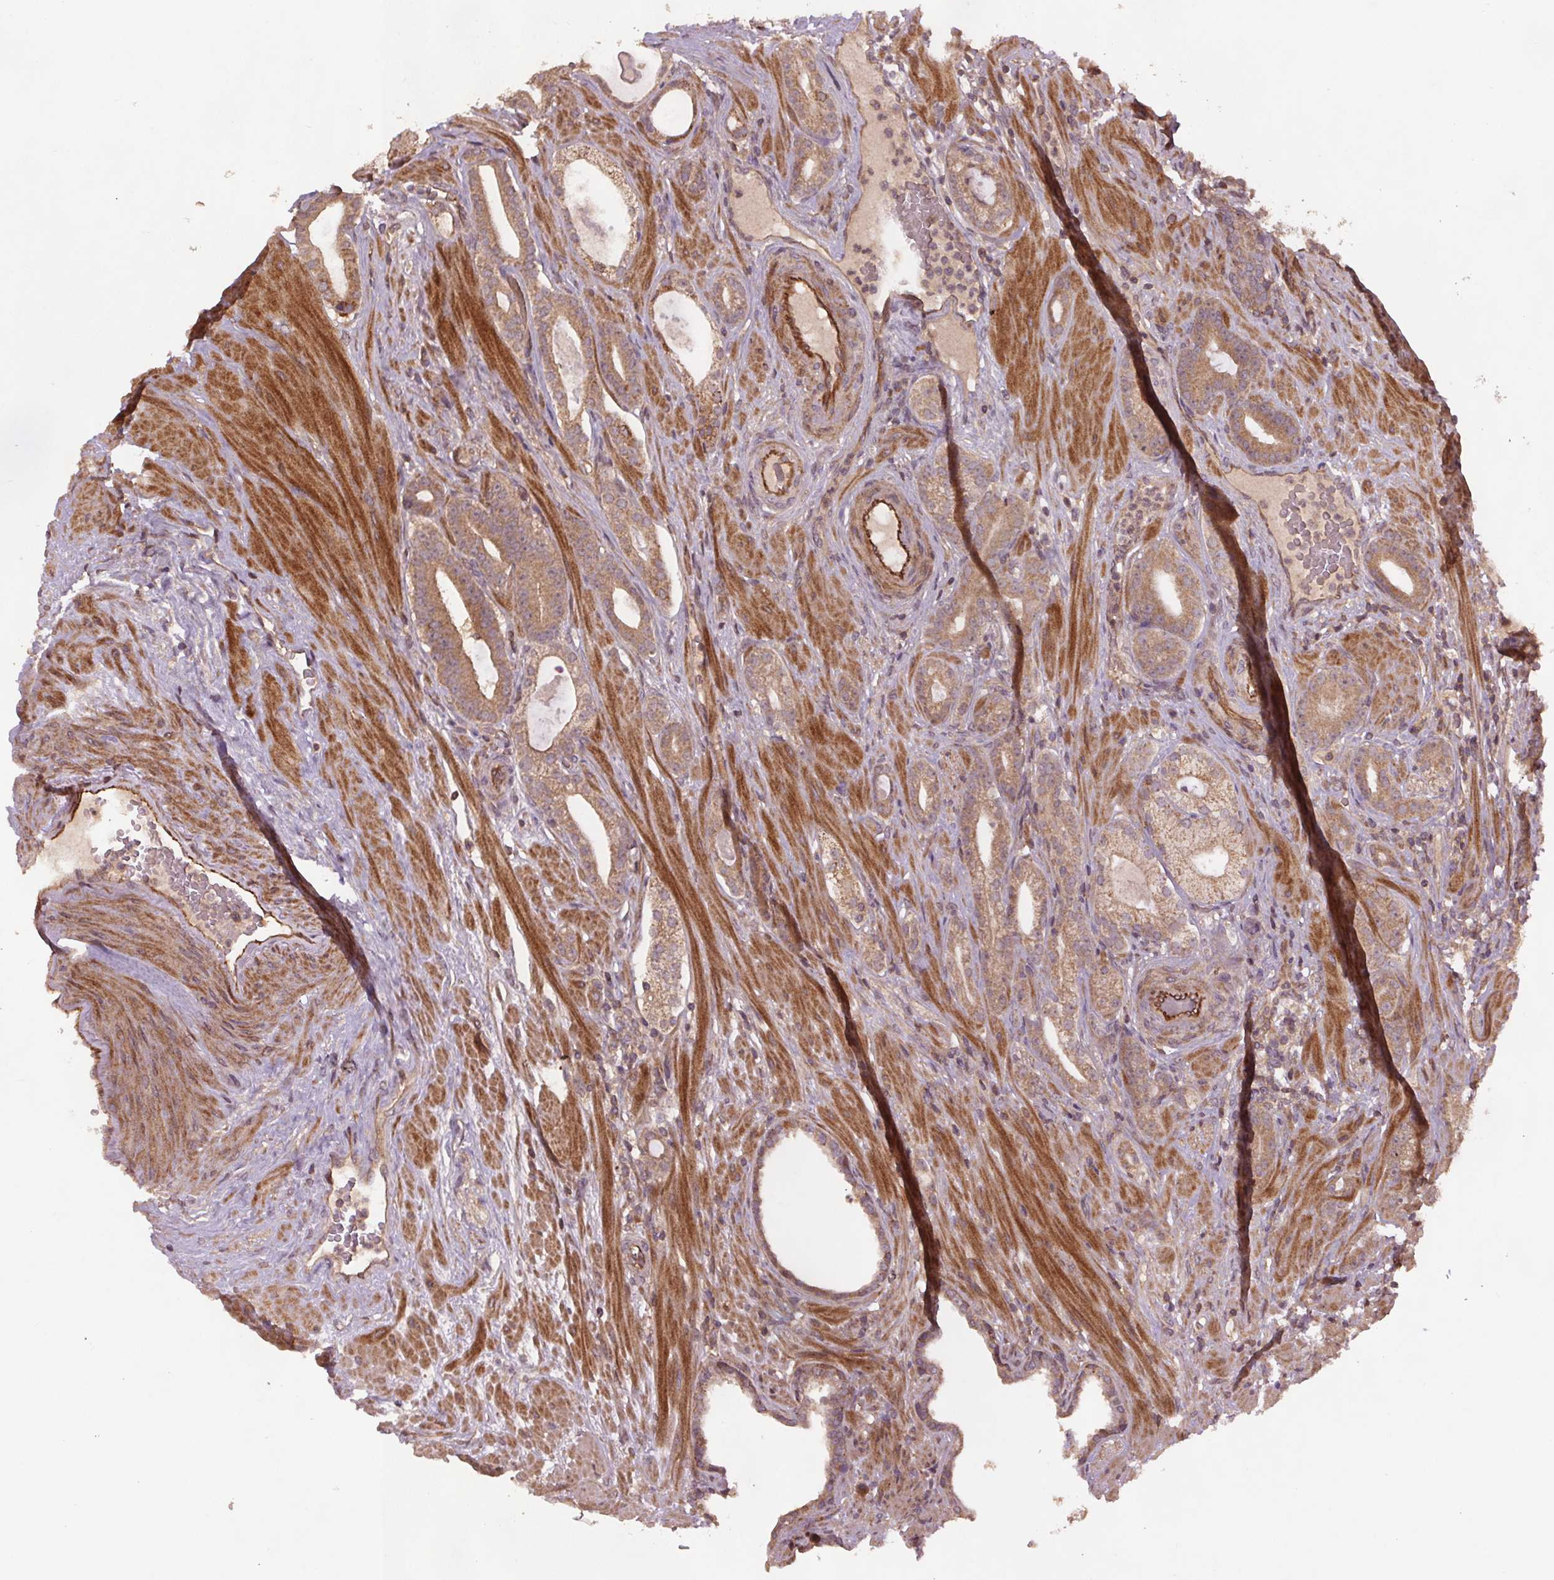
{"staining": {"intensity": "moderate", "quantity": ">75%", "location": "cytoplasmic/membranous"}, "tissue": "prostate cancer", "cell_type": "Tumor cells", "image_type": "cancer", "snomed": [{"axis": "morphology", "description": "Adenocarcinoma, Low grade"}, {"axis": "topography", "description": "Prostate"}], "caption": "Protein staining by immunohistochemistry shows moderate cytoplasmic/membranous staining in approximately >75% of tumor cells in prostate adenocarcinoma (low-grade).", "gene": "SEC14L2", "patient": {"sex": "male", "age": 57}}